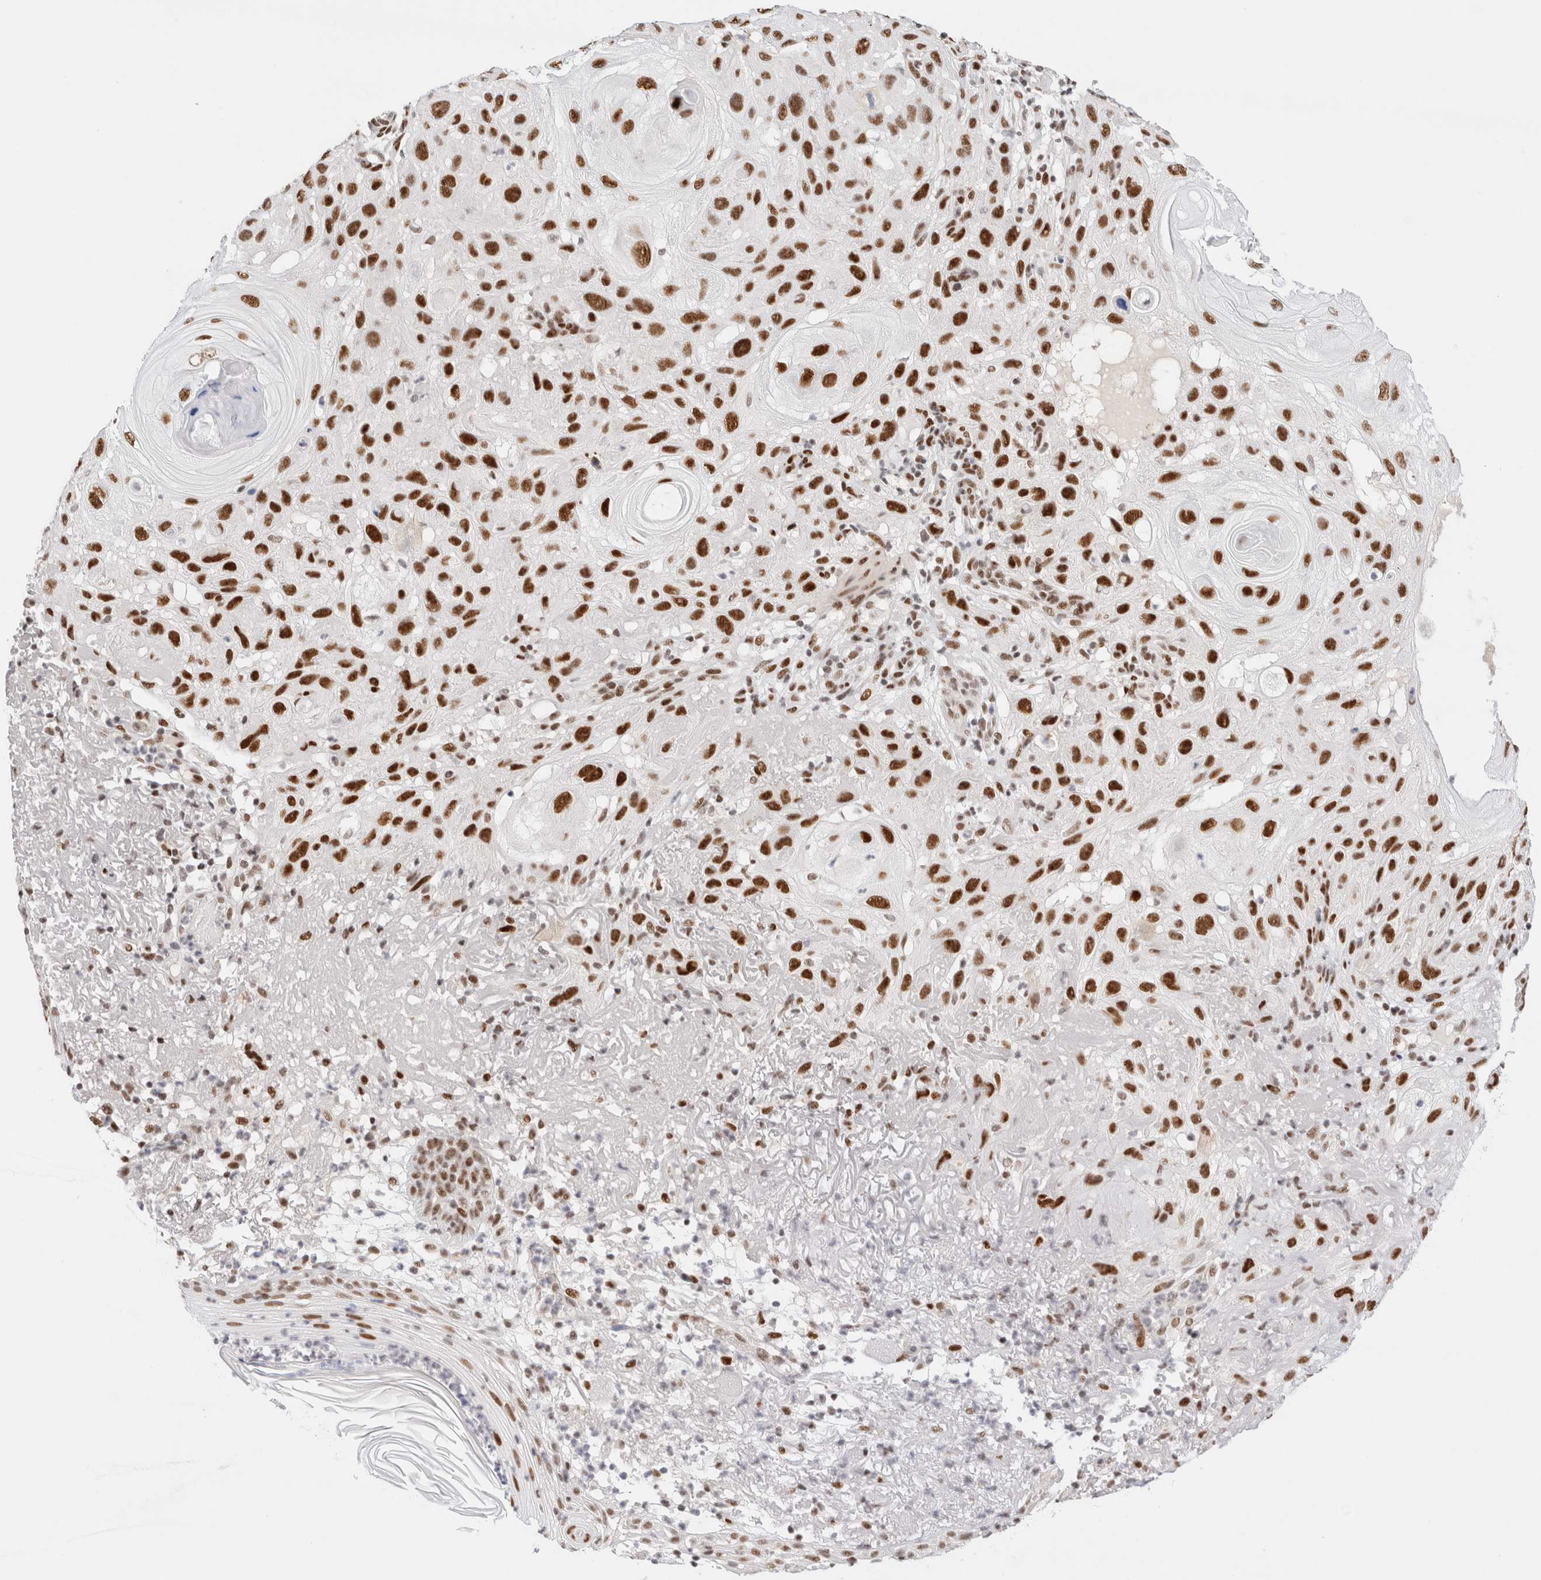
{"staining": {"intensity": "strong", "quantity": ">75%", "location": "nuclear"}, "tissue": "skin cancer", "cell_type": "Tumor cells", "image_type": "cancer", "snomed": [{"axis": "morphology", "description": "Squamous cell carcinoma, NOS"}, {"axis": "topography", "description": "Skin"}], "caption": "DAB (3,3'-diaminobenzidine) immunohistochemical staining of skin cancer (squamous cell carcinoma) demonstrates strong nuclear protein expression in approximately >75% of tumor cells.", "gene": "ZNF282", "patient": {"sex": "female", "age": 96}}